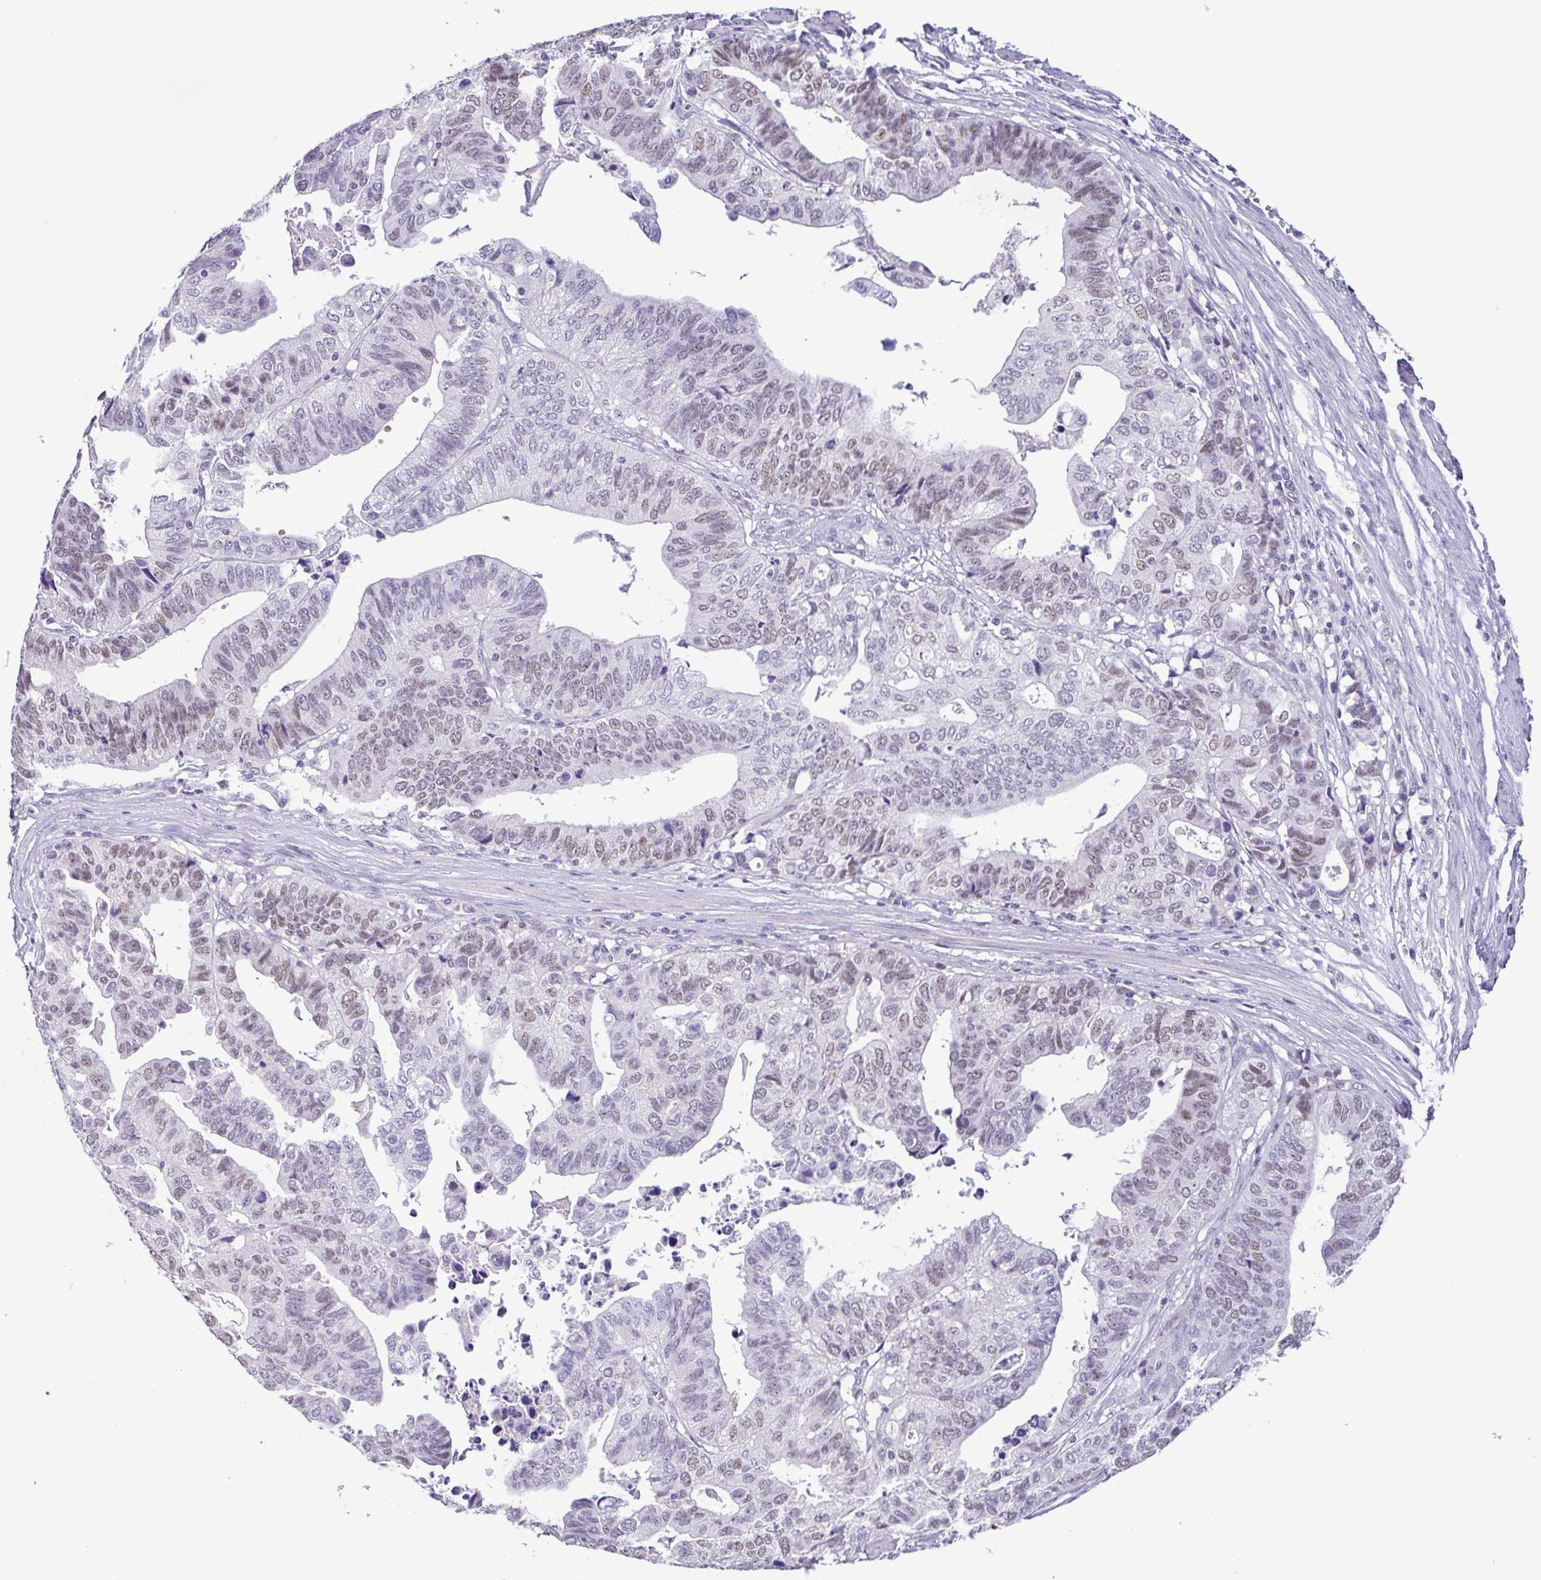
{"staining": {"intensity": "moderate", "quantity": "25%-75%", "location": "nuclear"}, "tissue": "stomach cancer", "cell_type": "Tumor cells", "image_type": "cancer", "snomed": [{"axis": "morphology", "description": "Adenocarcinoma, NOS"}, {"axis": "topography", "description": "Stomach, upper"}], "caption": "Stomach cancer (adenocarcinoma) tissue demonstrates moderate nuclear expression in approximately 25%-75% of tumor cells", "gene": "TIPIN", "patient": {"sex": "female", "age": 67}}